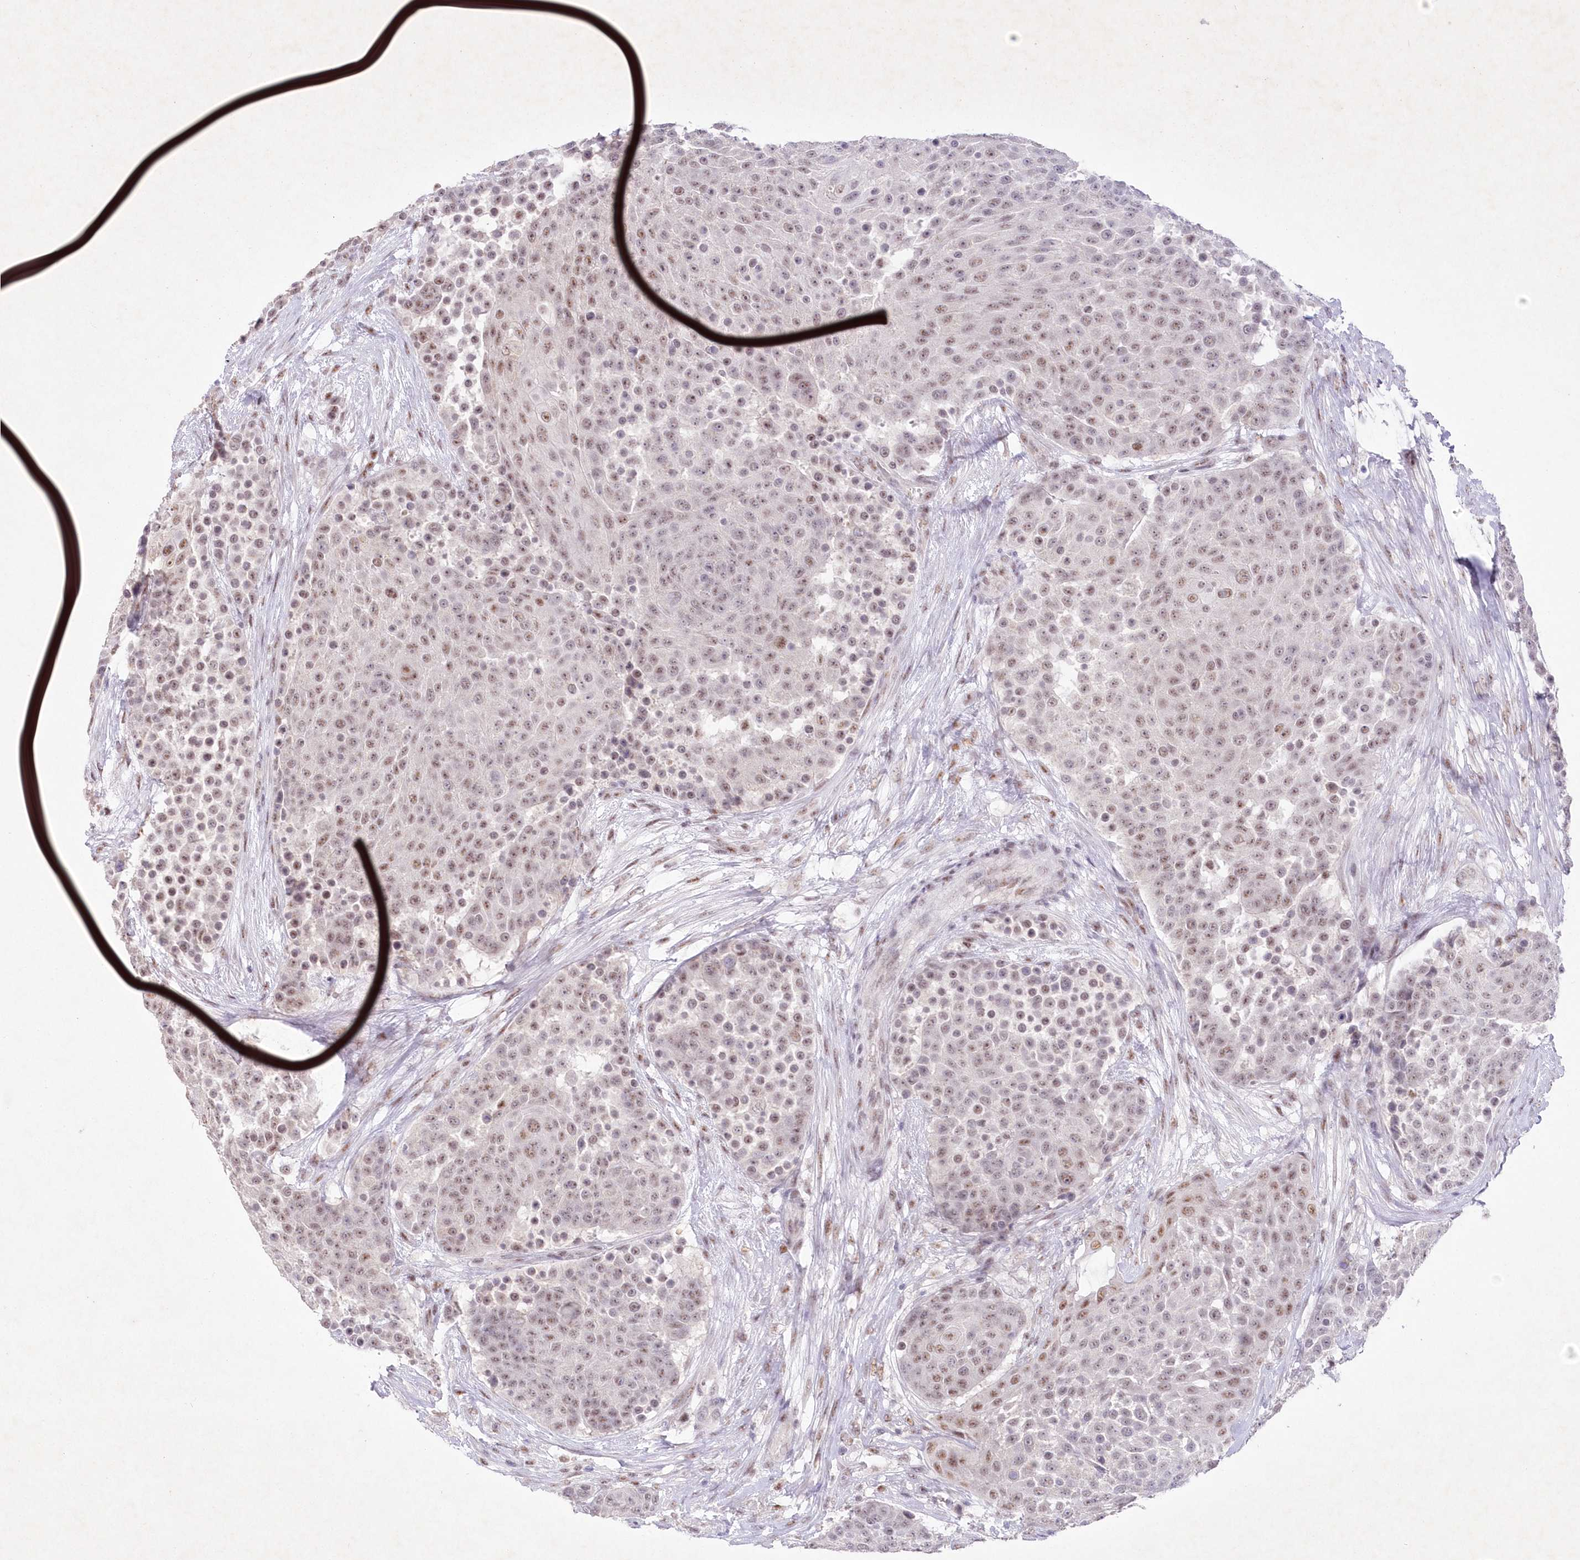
{"staining": {"intensity": "moderate", "quantity": "25%-75%", "location": "nuclear"}, "tissue": "urothelial cancer", "cell_type": "Tumor cells", "image_type": "cancer", "snomed": [{"axis": "morphology", "description": "Urothelial carcinoma, High grade"}, {"axis": "topography", "description": "Urinary bladder"}], "caption": "DAB immunohistochemical staining of human urothelial carcinoma (high-grade) reveals moderate nuclear protein staining in about 25%-75% of tumor cells.", "gene": "RBM27", "patient": {"sex": "female", "age": 63}}